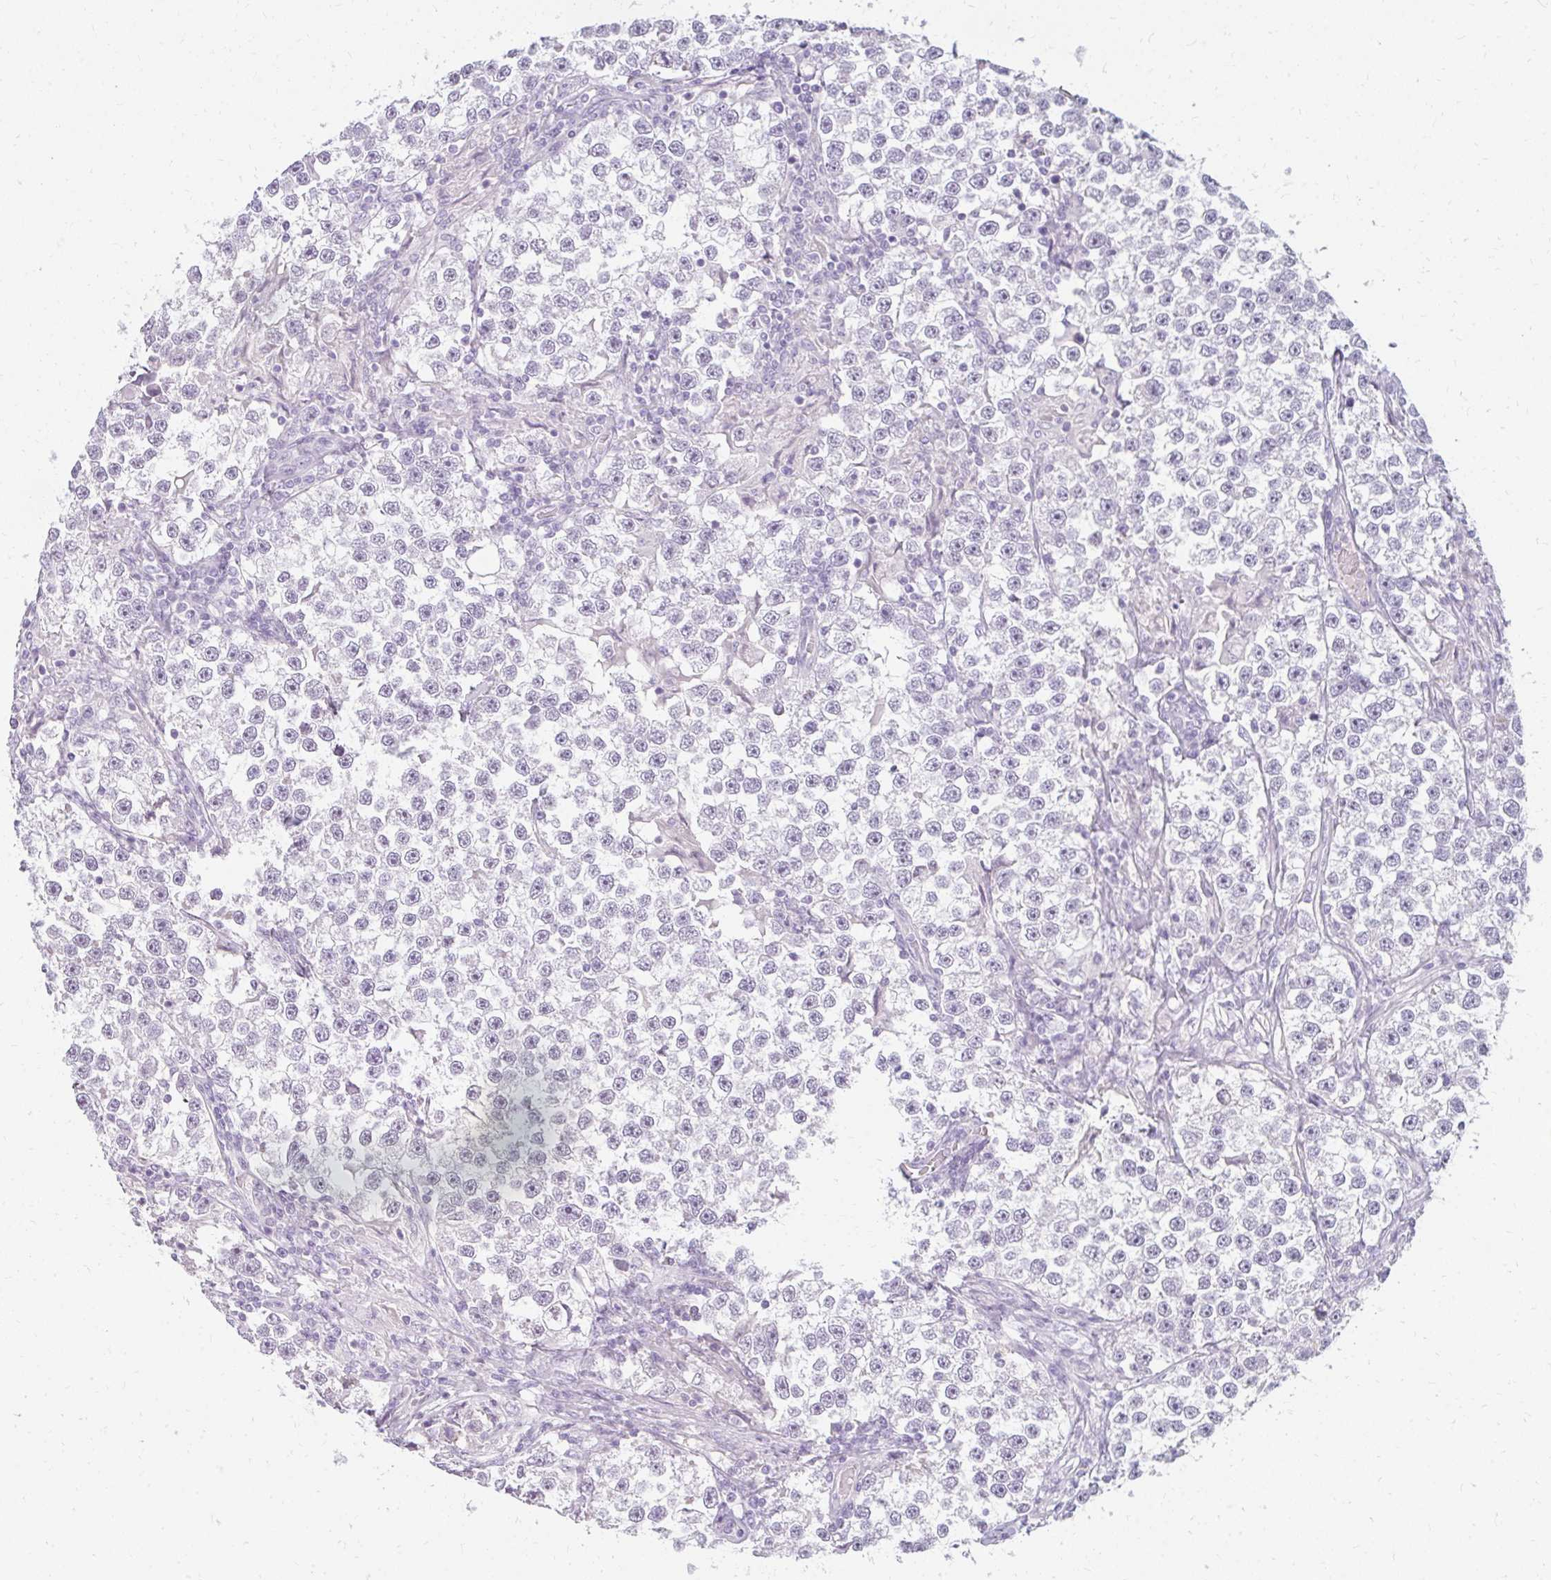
{"staining": {"intensity": "negative", "quantity": "none", "location": "none"}, "tissue": "testis cancer", "cell_type": "Tumor cells", "image_type": "cancer", "snomed": [{"axis": "morphology", "description": "Seminoma, NOS"}, {"axis": "topography", "description": "Testis"}], "caption": "Tumor cells are negative for brown protein staining in testis cancer.", "gene": "PPP1R3G", "patient": {"sex": "male", "age": 46}}